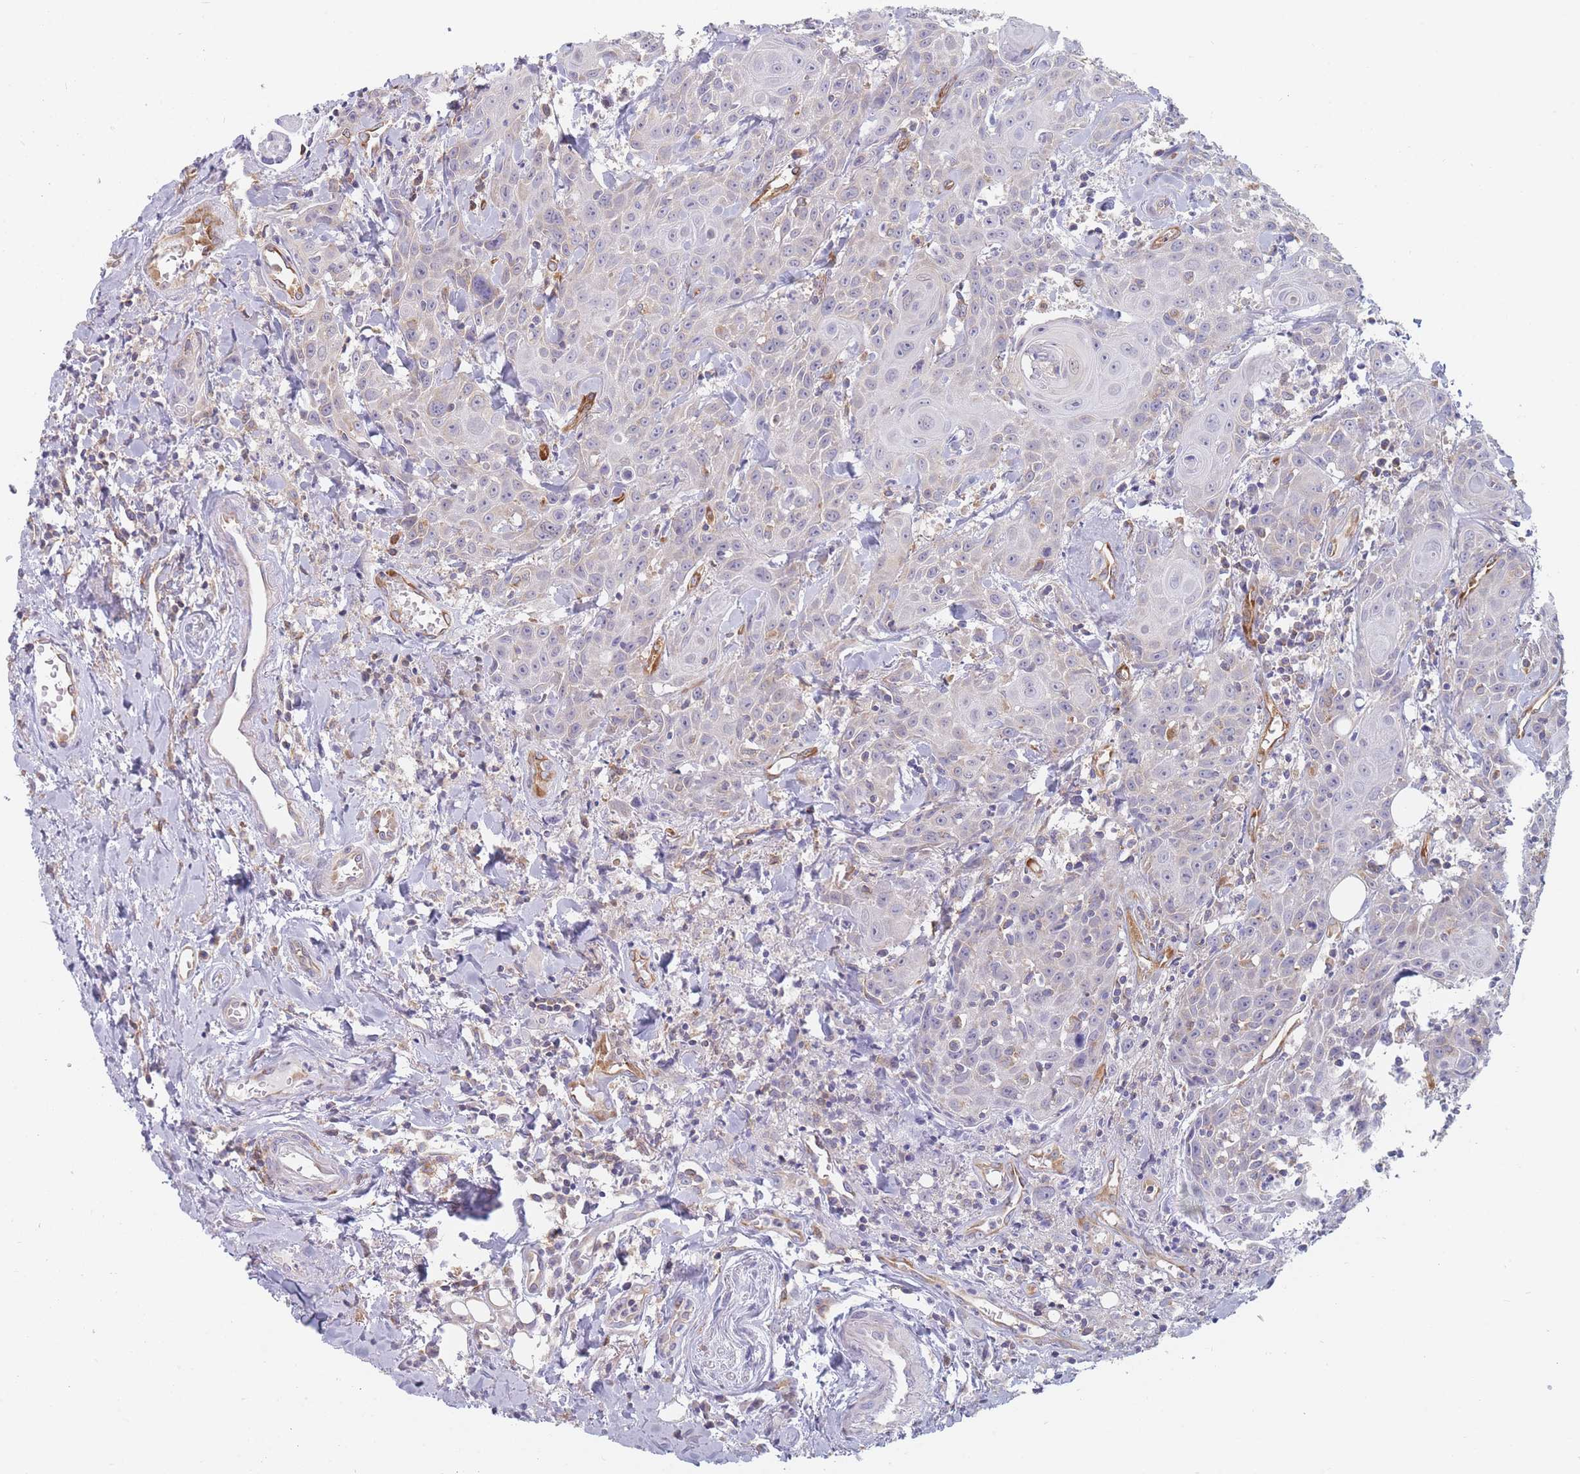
{"staining": {"intensity": "negative", "quantity": "none", "location": "none"}, "tissue": "head and neck cancer", "cell_type": "Tumor cells", "image_type": "cancer", "snomed": [{"axis": "morphology", "description": "Squamous cell carcinoma, NOS"}, {"axis": "topography", "description": "Oral tissue"}, {"axis": "topography", "description": "Head-Neck"}], "caption": "This photomicrograph is of squamous cell carcinoma (head and neck) stained with immunohistochemistry (IHC) to label a protein in brown with the nuclei are counter-stained blue. There is no staining in tumor cells.", "gene": "MAP1S", "patient": {"sex": "female", "age": 82}}